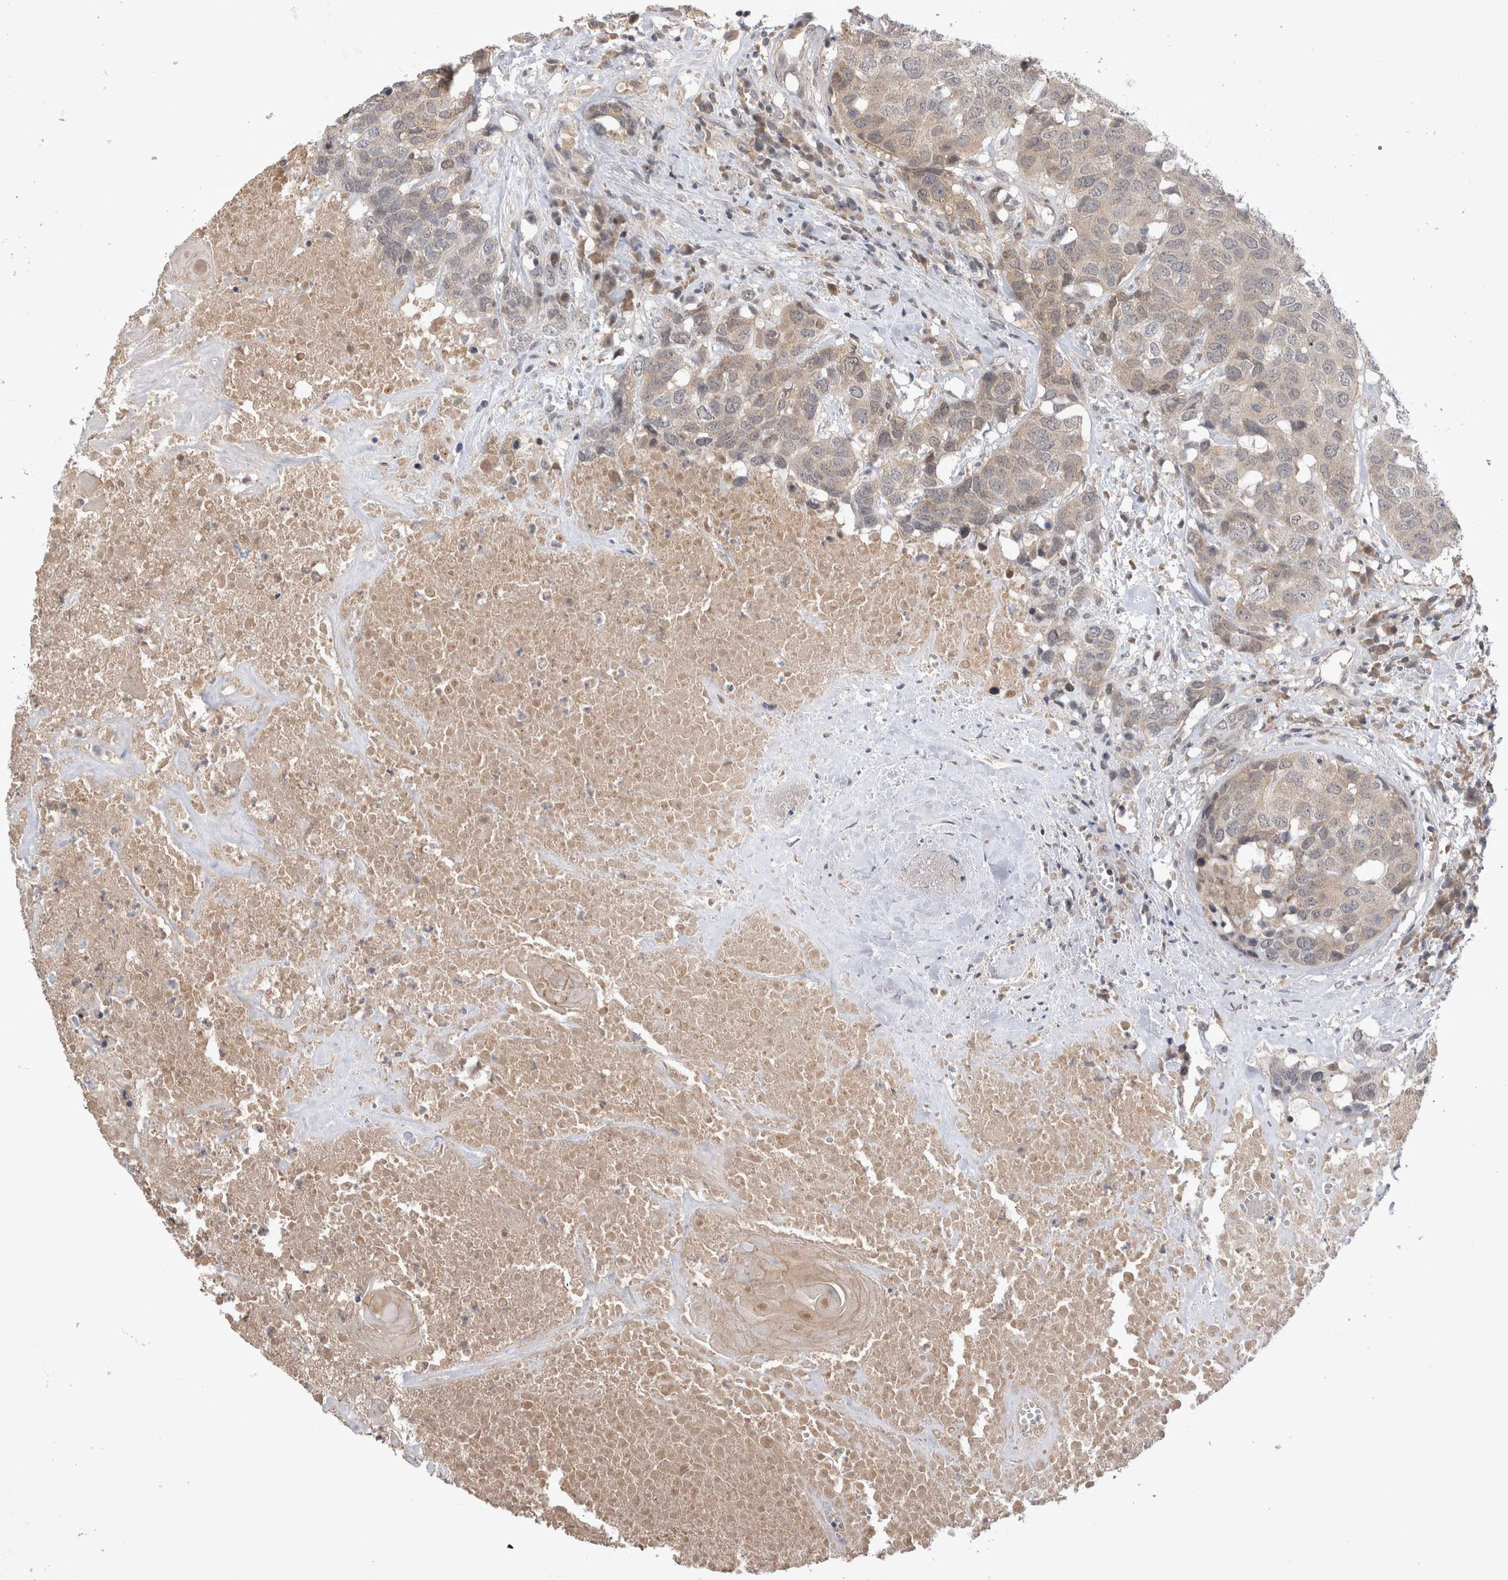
{"staining": {"intensity": "negative", "quantity": "none", "location": "none"}, "tissue": "head and neck cancer", "cell_type": "Tumor cells", "image_type": "cancer", "snomed": [{"axis": "morphology", "description": "Squamous cell carcinoma, NOS"}, {"axis": "topography", "description": "Head-Neck"}], "caption": "Immunohistochemical staining of head and neck squamous cell carcinoma reveals no significant positivity in tumor cells.", "gene": "PLEKHM1", "patient": {"sex": "male", "age": 66}}